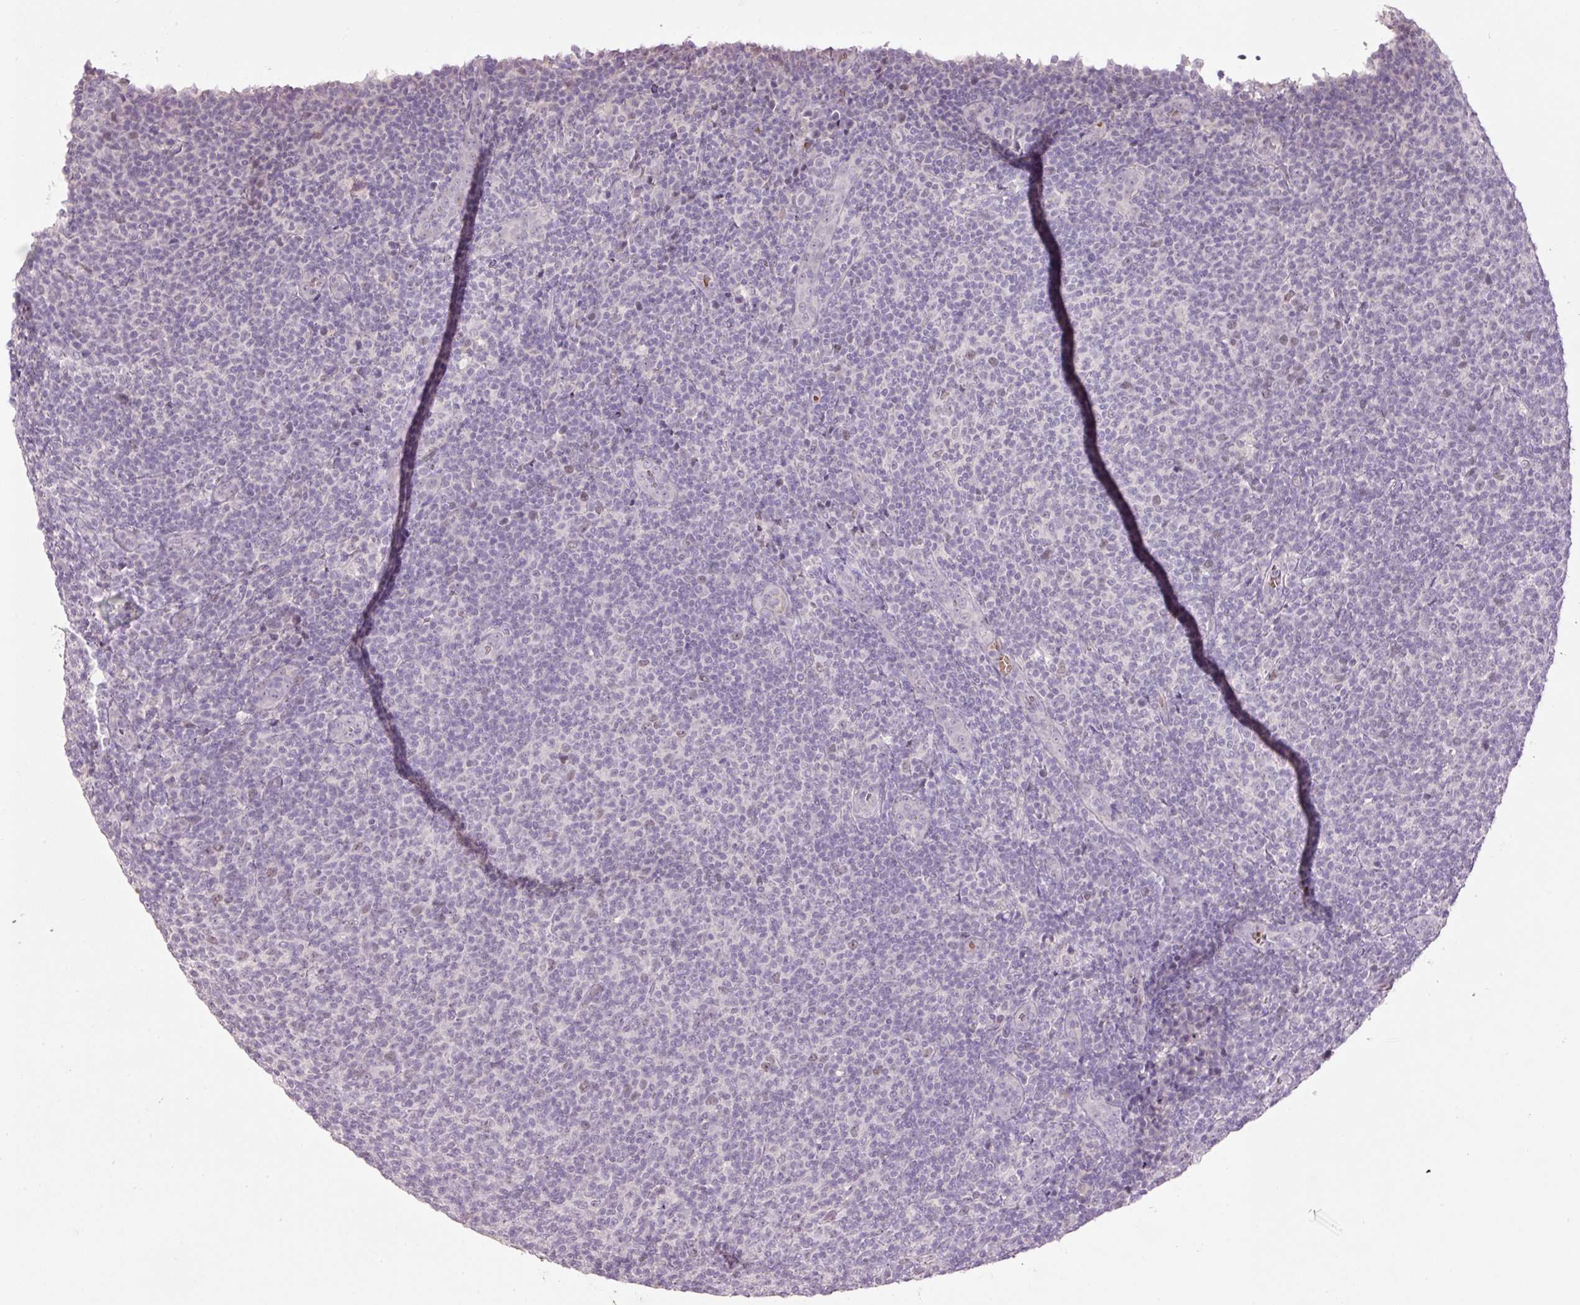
{"staining": {"intensity": "weak", "quantity": "<25%", "location": "nuclear"}, "tissue": "lymphoma", "cell_type": "Tumor cells", "image_type": "cancer", "snomed": [{"axis": "morphology", "description": "Malignant lymphoma, non-Hodgkin's type, Low grade"}, {"axis": "topography", "description": "Lymph node"}], "caption": "Immunohistochemistry of human low-grade malignant lymphoma, non-Hodgkin's type reveals no expression in tumor cells.", "gene": "LY6G6D", "patient": {"sex": "male", "age": 66}}